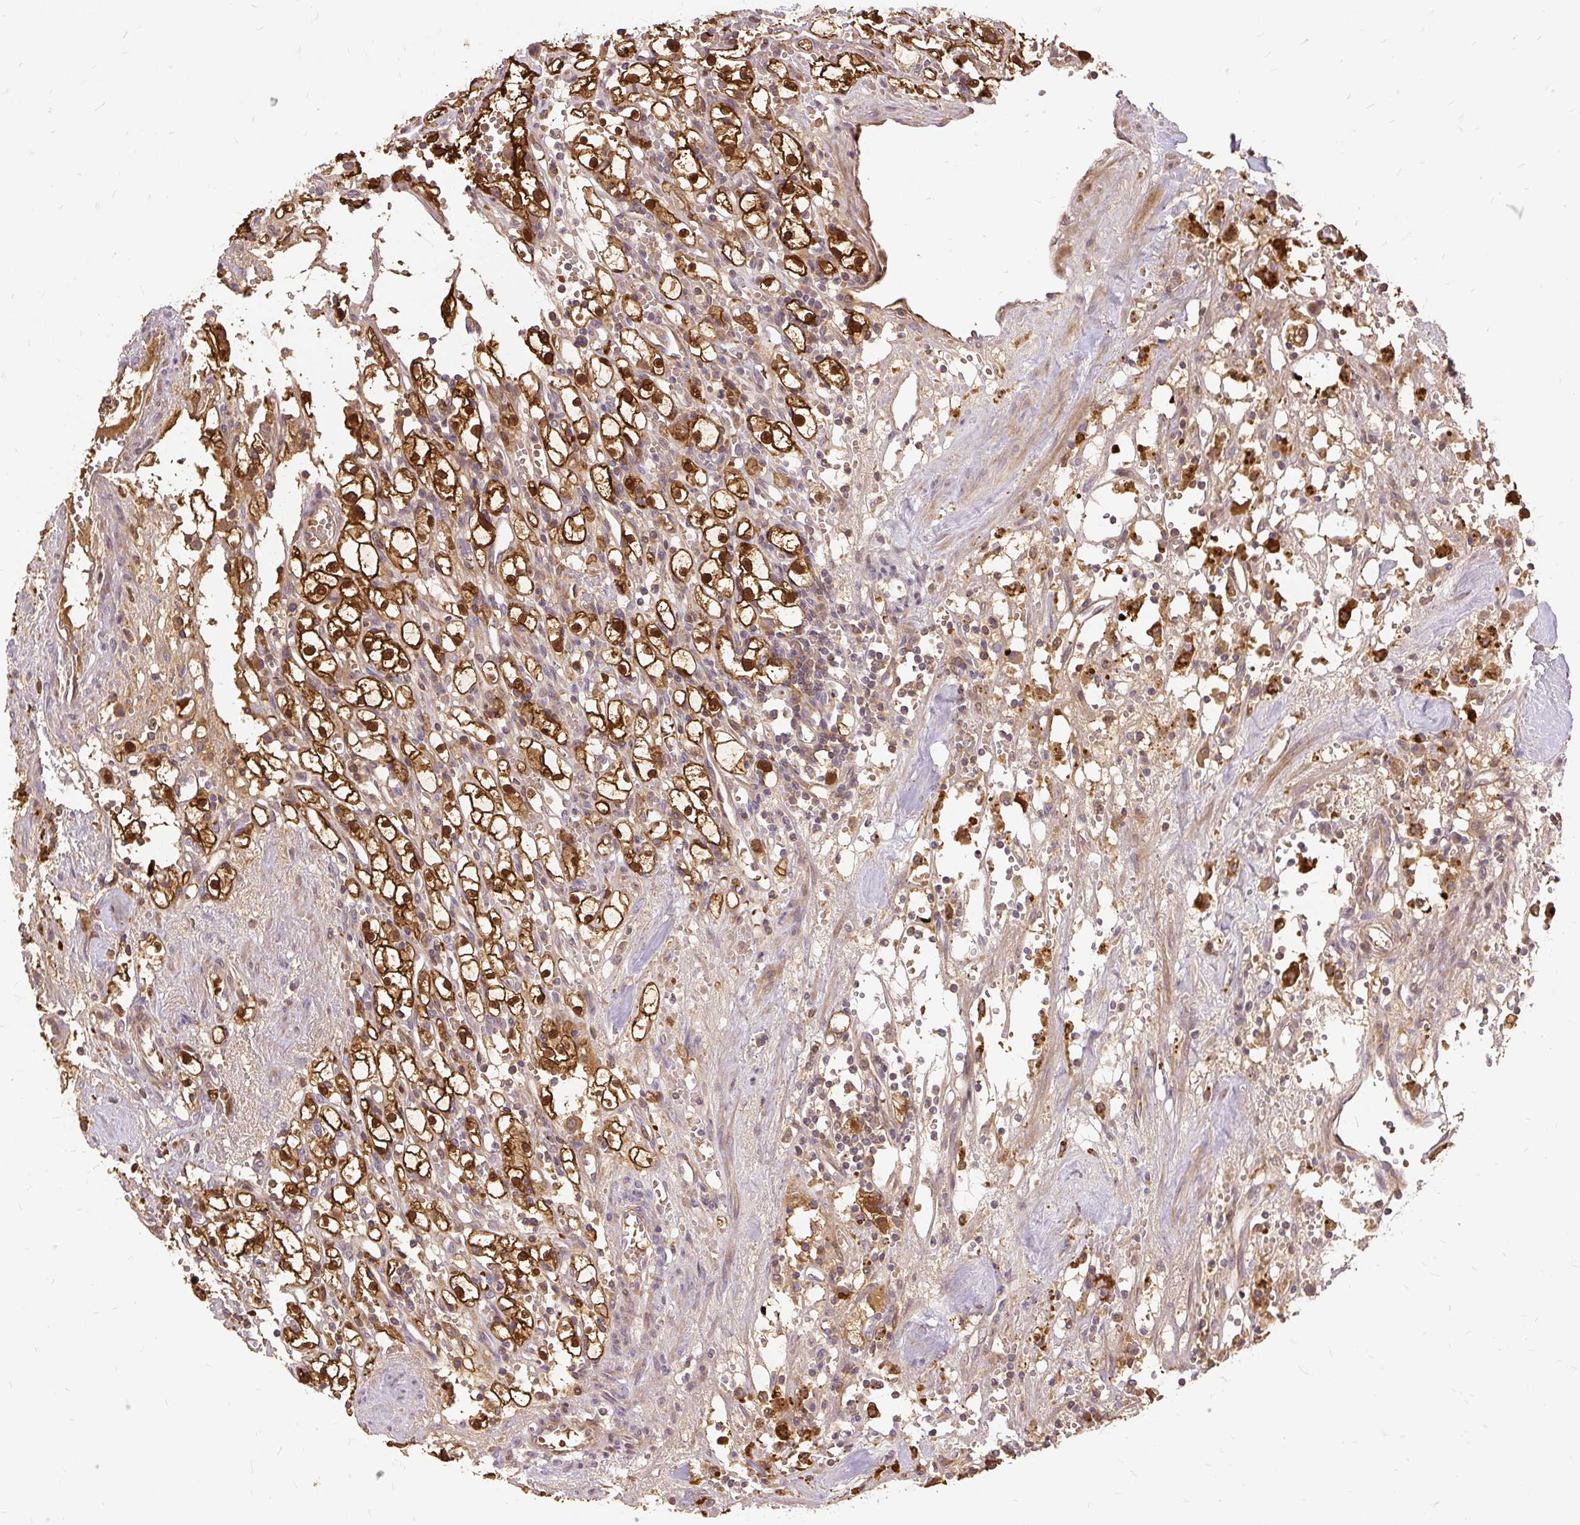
{"staining": {"intensity": "strong", "quantity": ">75%", "location": "cytoplasmic/membranous,nuclear"}, "tissue": "renal cancer", "cell_type": "Tumor cells", "image_type": "cancer", "snomed": [{"axis": "morphology", "description": "Adenocarcinoma, NOS"}, {"axis": "topography", "description": "Kidney"}], "caption": "An IHC histopathology image of neoplastic tissue is shown. Protein staining in brown shows strong cytoplasmic/membranous and nuclear positivity in renal cancer (adenocarcinoma) within tumor cells.", "gene": "AP5S1", "patient": {"sex": "male", "age": 56}}